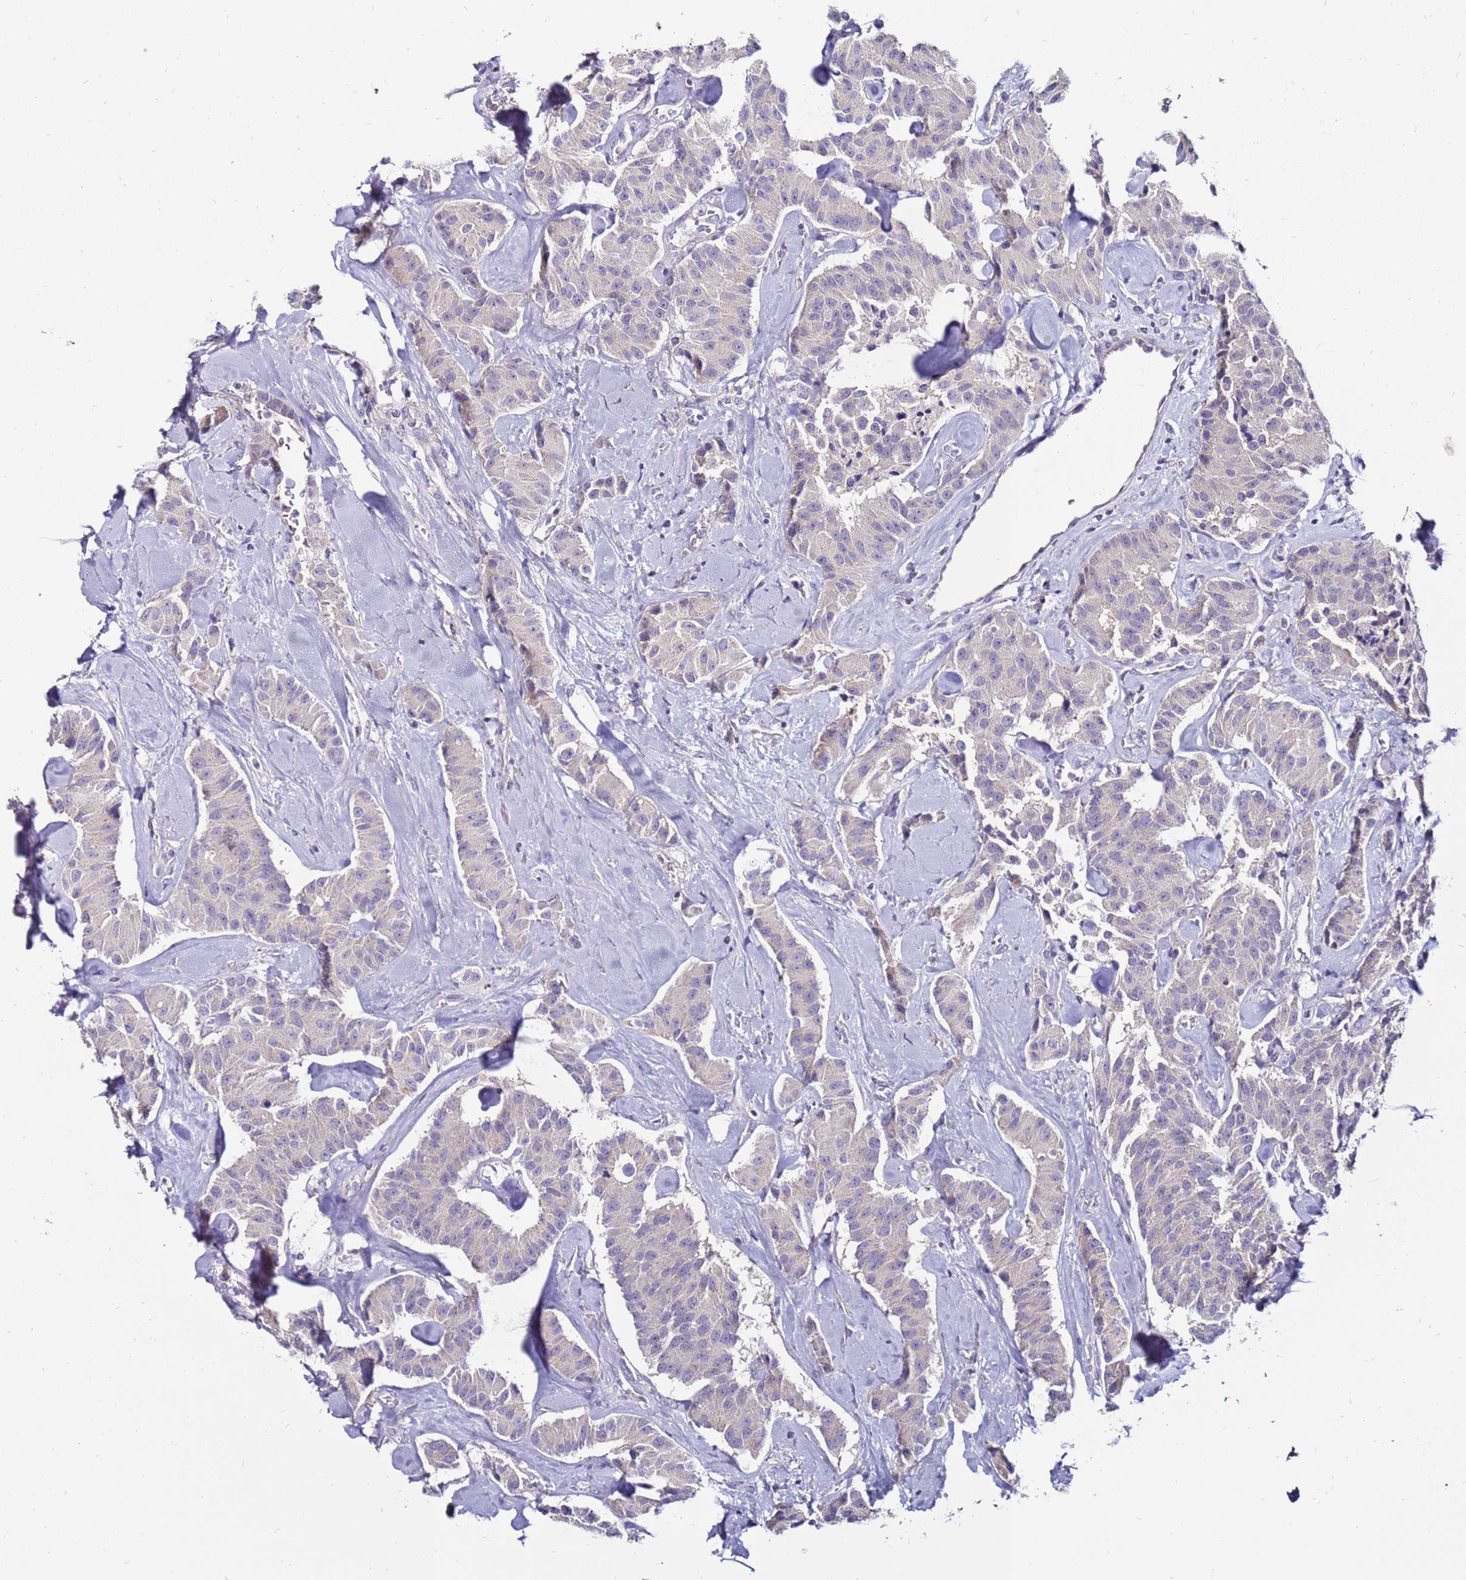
{"staining": {"intensity": "negative", "quantity": "none", "location": "none"}, "tissue": "carcinoid", "cell_type": "Tumor cells", "image_type": "cancer", "snomed": [{"axis": "morphology", "description": "Carcinoid, malignant, NOS"}, {"axis": "topography", "description": "Pancreas"}], "caption": "Tumor cells are negative for protein expression in human malignant carcinoid.", "gene": "GPN3", "patient": {"sex": "male", "age": 41}}